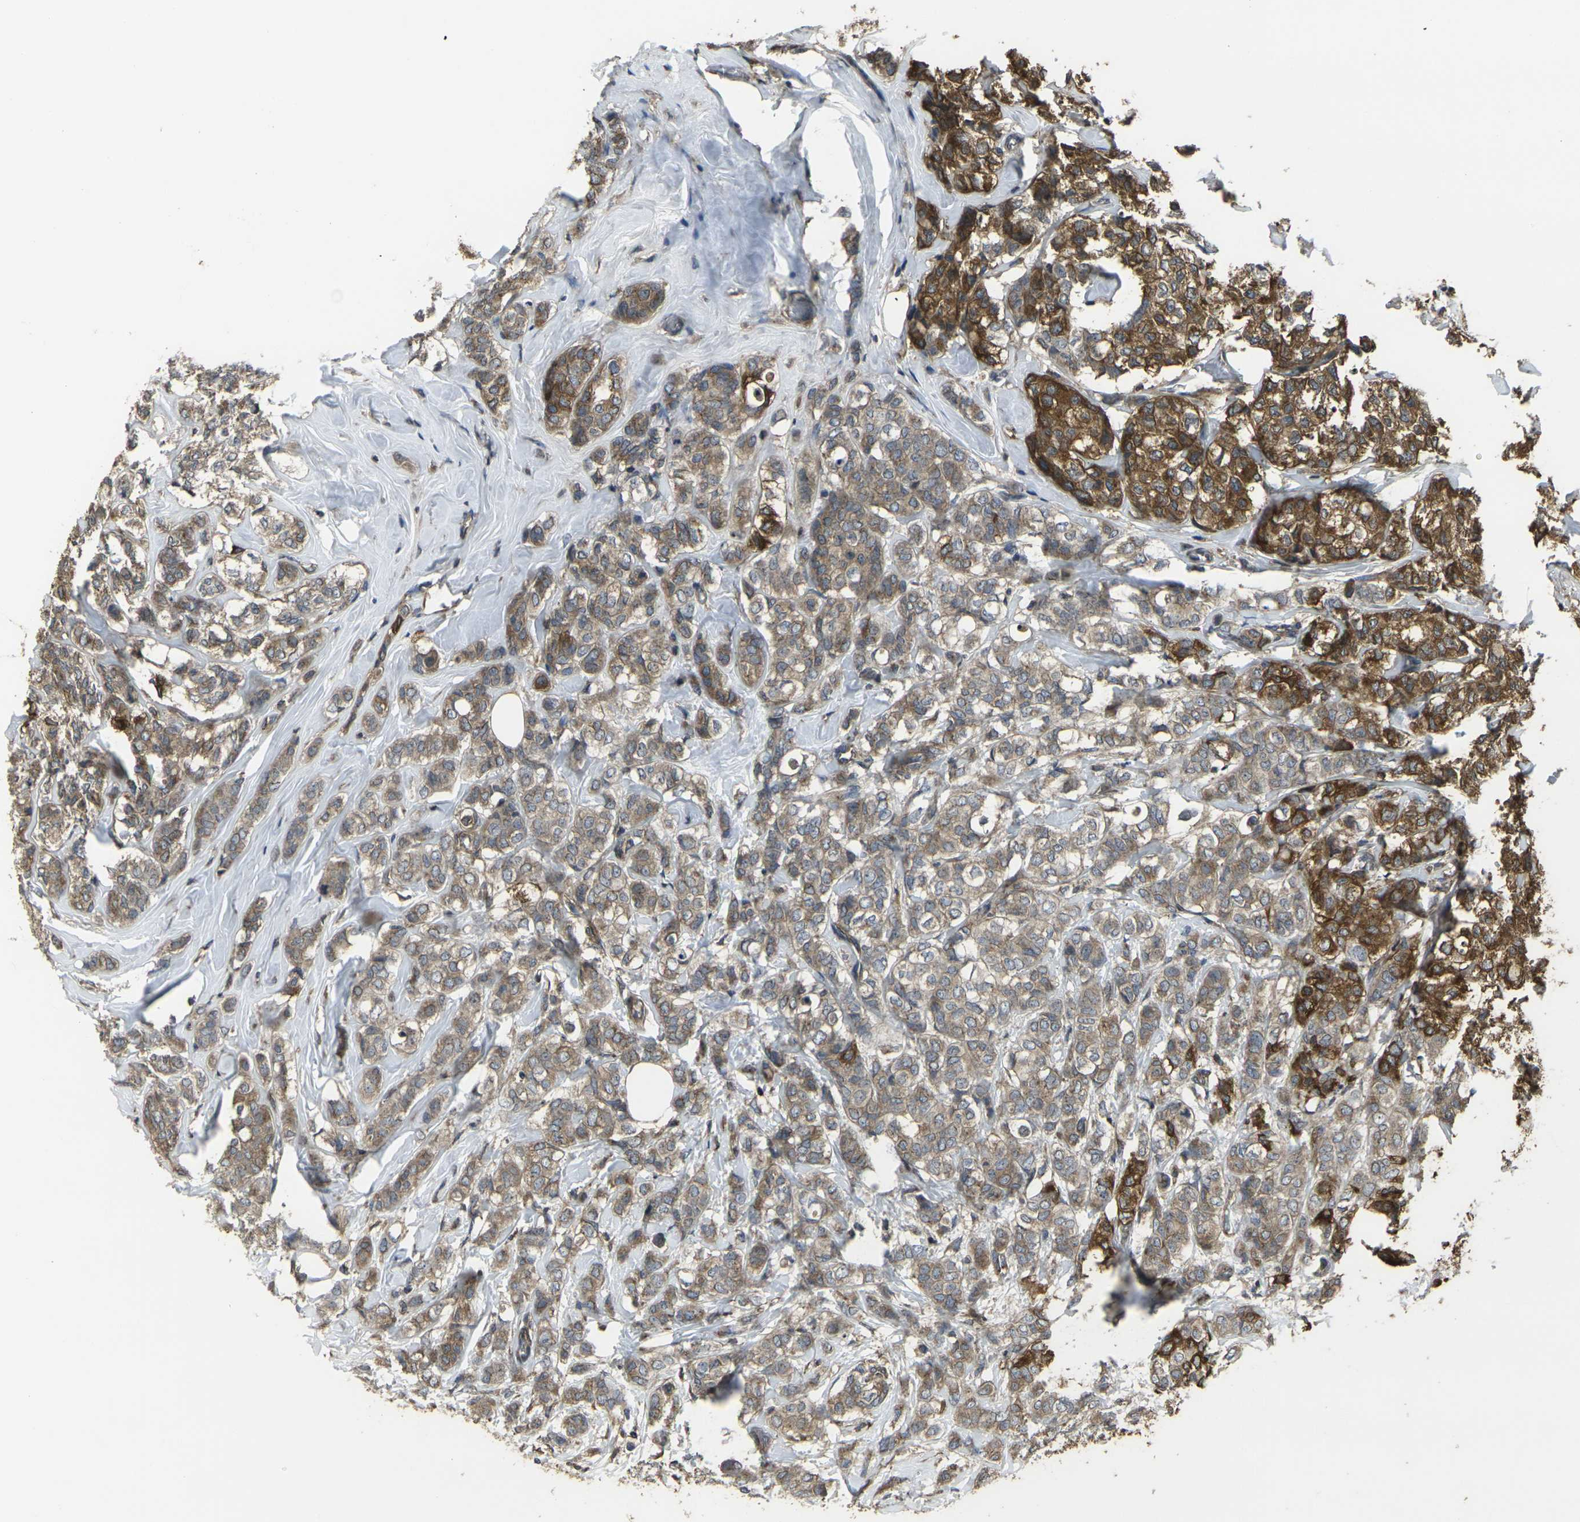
{"staining": {"intensity": "moderate", "quantity": ">75%", "location": "cytoplasmic/membranous"}, "tissue": "breast cancer", "cell_type": "Tumor cells", "image_type": "cancer", "snomed": [{"axis": "morphology", "description": "Lobular carcinoma"}, {"axis": "topography", "description": "Breast"}], "caption": "High-magnification brightfield microscopy of breast cancer stained with DAB (brown) and counterstained with hematoxylin (blue). tumor cells exhibit moderate cytoplasmic/membranous positivity is present in approximately>75% of cells.", "gene": "PRKACB", "patient": {"sex": "female", "age": 60}}